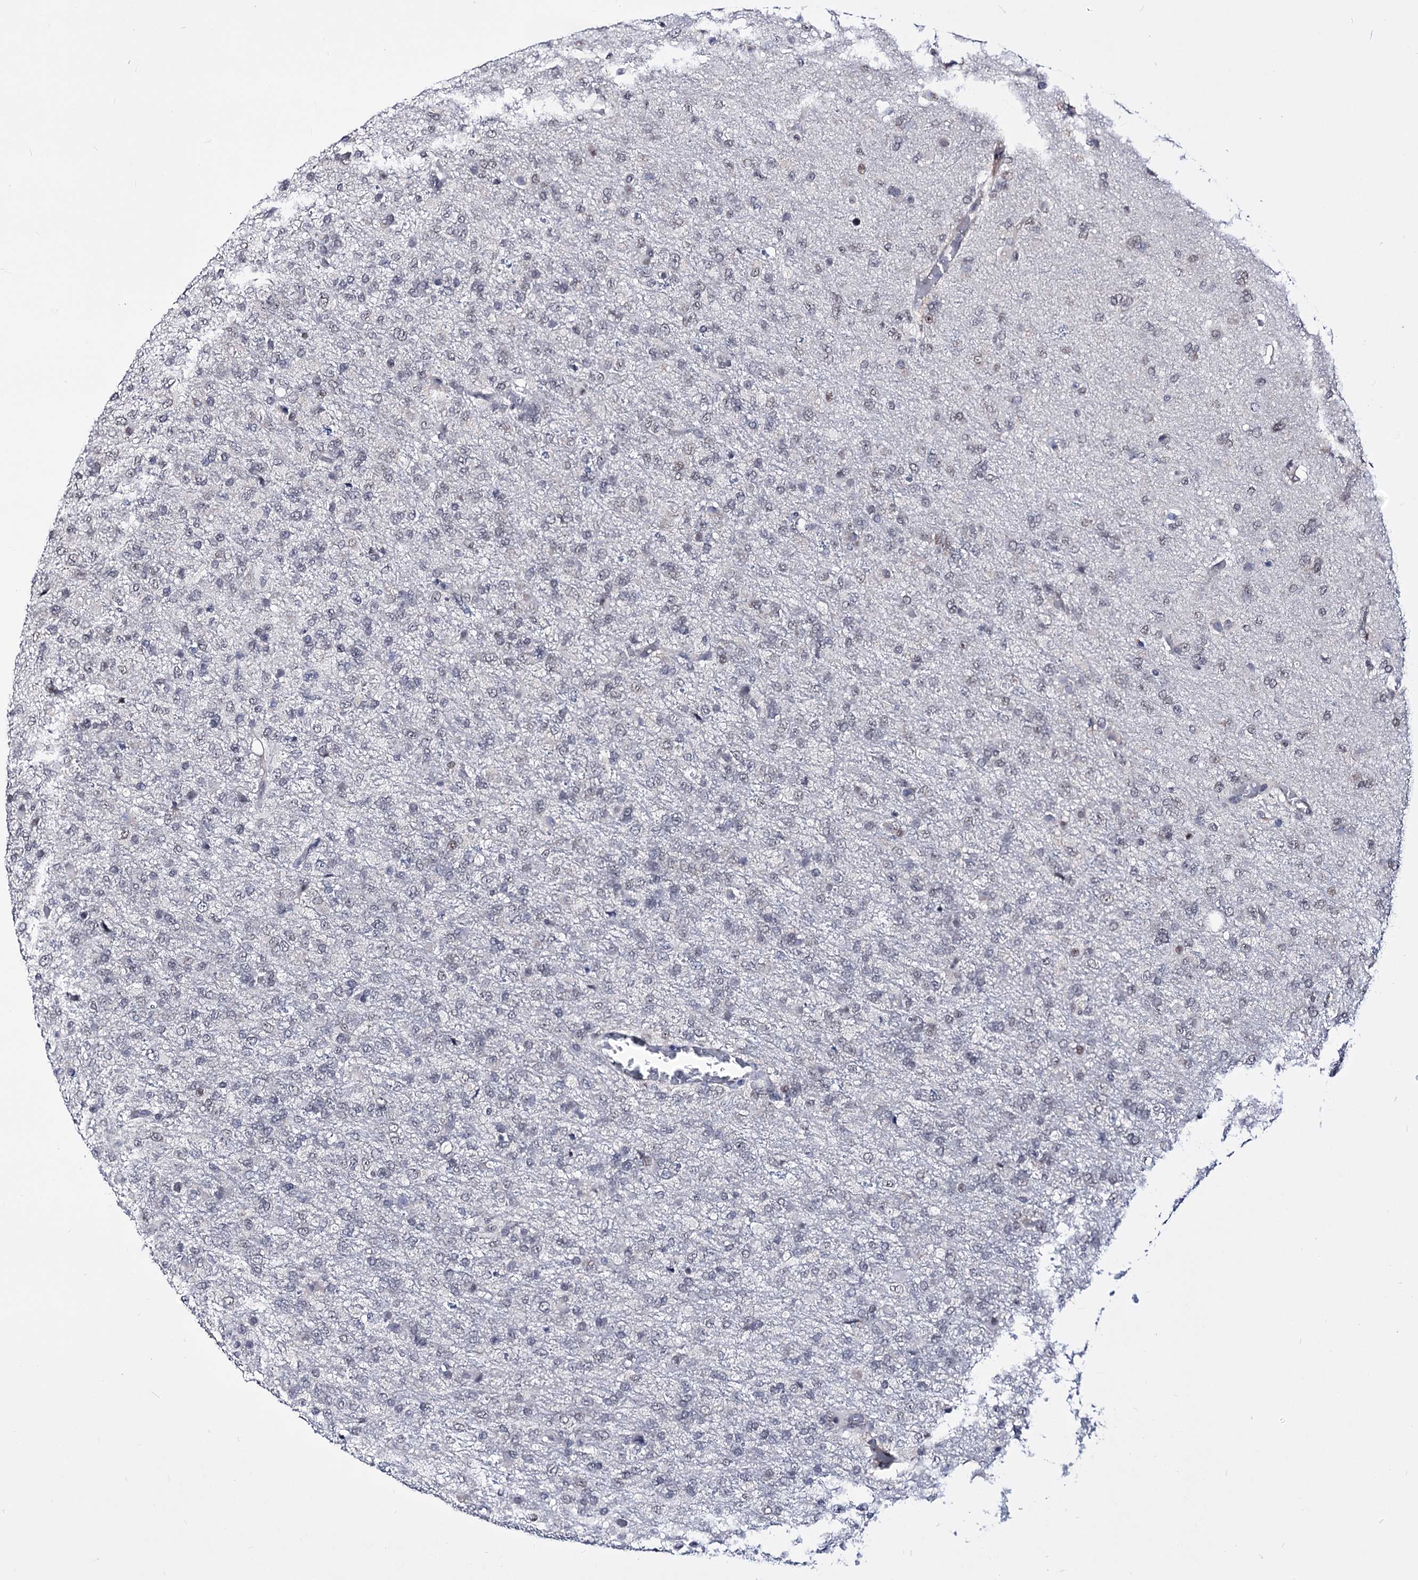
{"staining": {"intensity": "negative", "quantity": "none", "location": "none"}, "tissue": "glioma", "cell_type": "Tumor cells", "image_type": "cancer", "snomed": [{"axis": "morphology", "description": "Glioma, malignant, High grade"}, {"axis": "topography", "description": "Brain"}], "caption": "IHC image of neoplastic tissue: malignant glioma (high-grade) stained with DAB (3,3'-diaminobenzidine) exhibits no significant protein staining in tumor cells. (DAB immunohistochemistry visualized using brightfield microscopy, high magnification).", "gene": "PPRC1", "patient": {"sex": "female", "age": 74}}